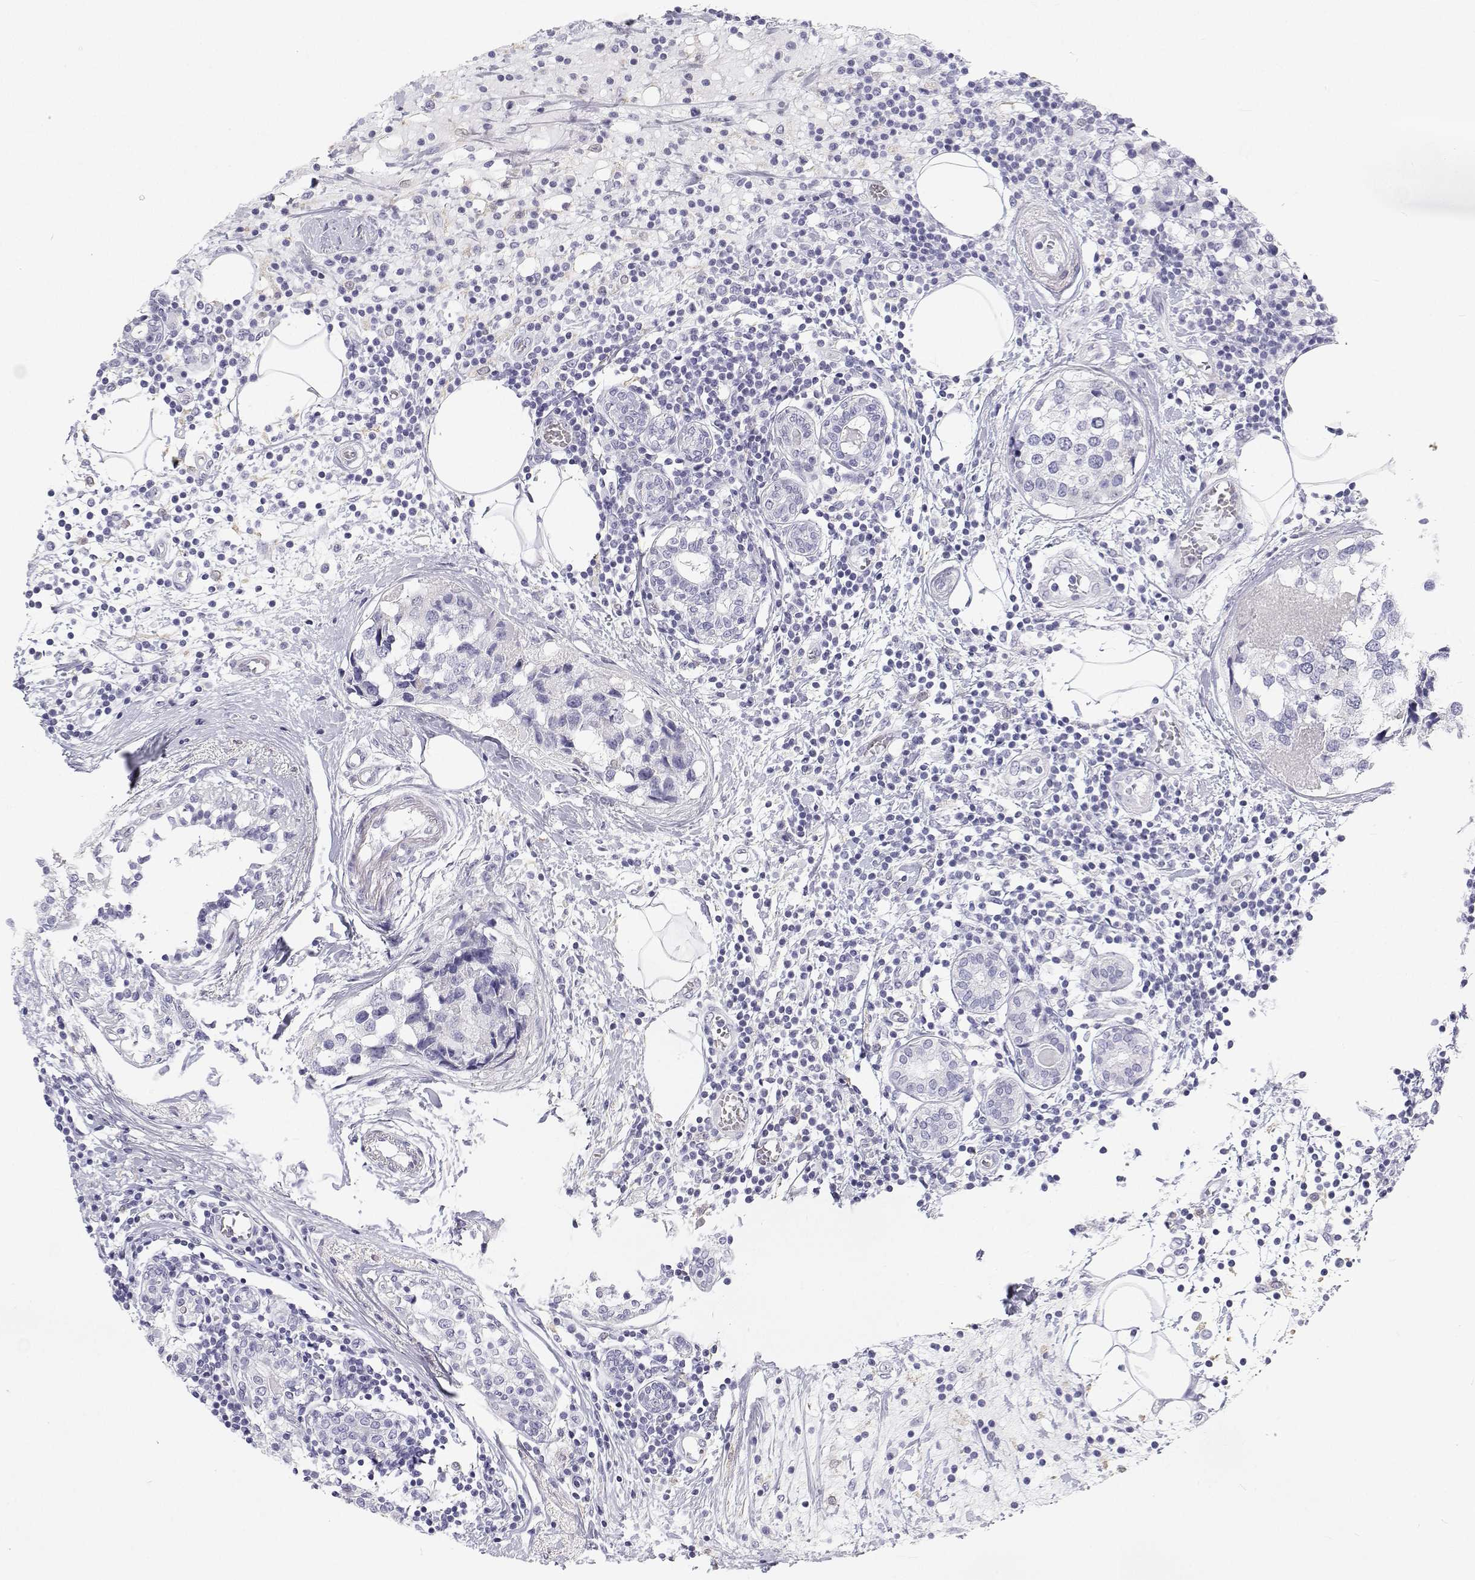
{"staining": {"intensity": "negative", "quantity": "none", "location": "none"}, "tissue": "breast cancer", "cell_type": "Tumor cells", "image_type": "cancer", "snomed": [{"axis": "morphology", "description": "Lobular carcinoma"}, {"axis": "topography", "description": "Breast"}], "caption": "Human lobular carcinoma (breast) stained for a protein using immunohistochemistry (IHC) demonstrates no positivity in tumor cells.", "gene": "TTN", "patient": {"sex": "female", "age": 59}}